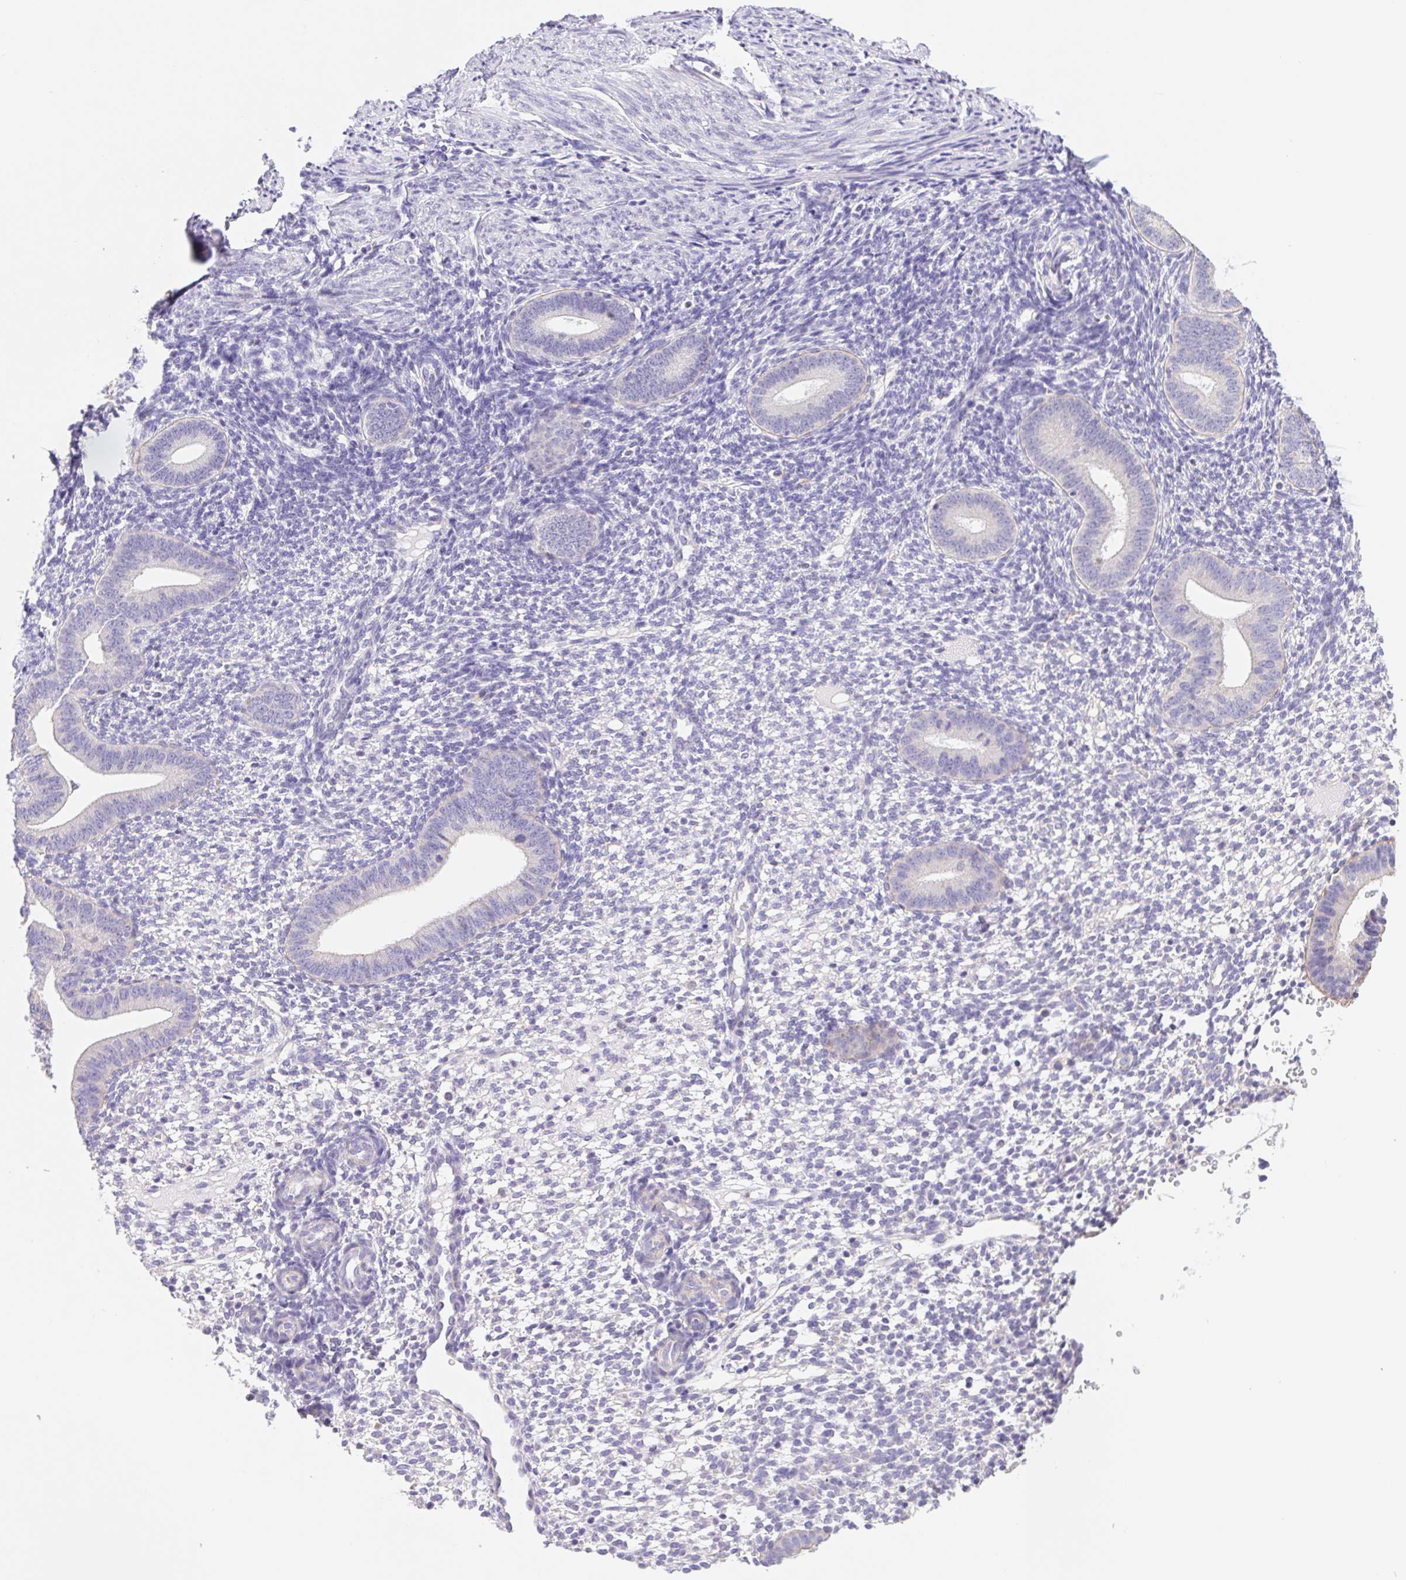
{"staining": {"intensity": "negative", "quantity": "none", "location": "none"}, "tissue": "endometrium", "cell_type": "Cells in endometrial stroma", "image_type": "normal", "snomed": [{"axis": "morphology", "description": "Normal tissue, NOS"}, {"axis": "topography", "description": "Endometrium"}], "caption": "Immunohistochemical staining of normal human endometrium reveals no significant expression in cells in endometrial stroma.", "gene": "FKBP6", "patient": {"sex": "female", "age": 40}}